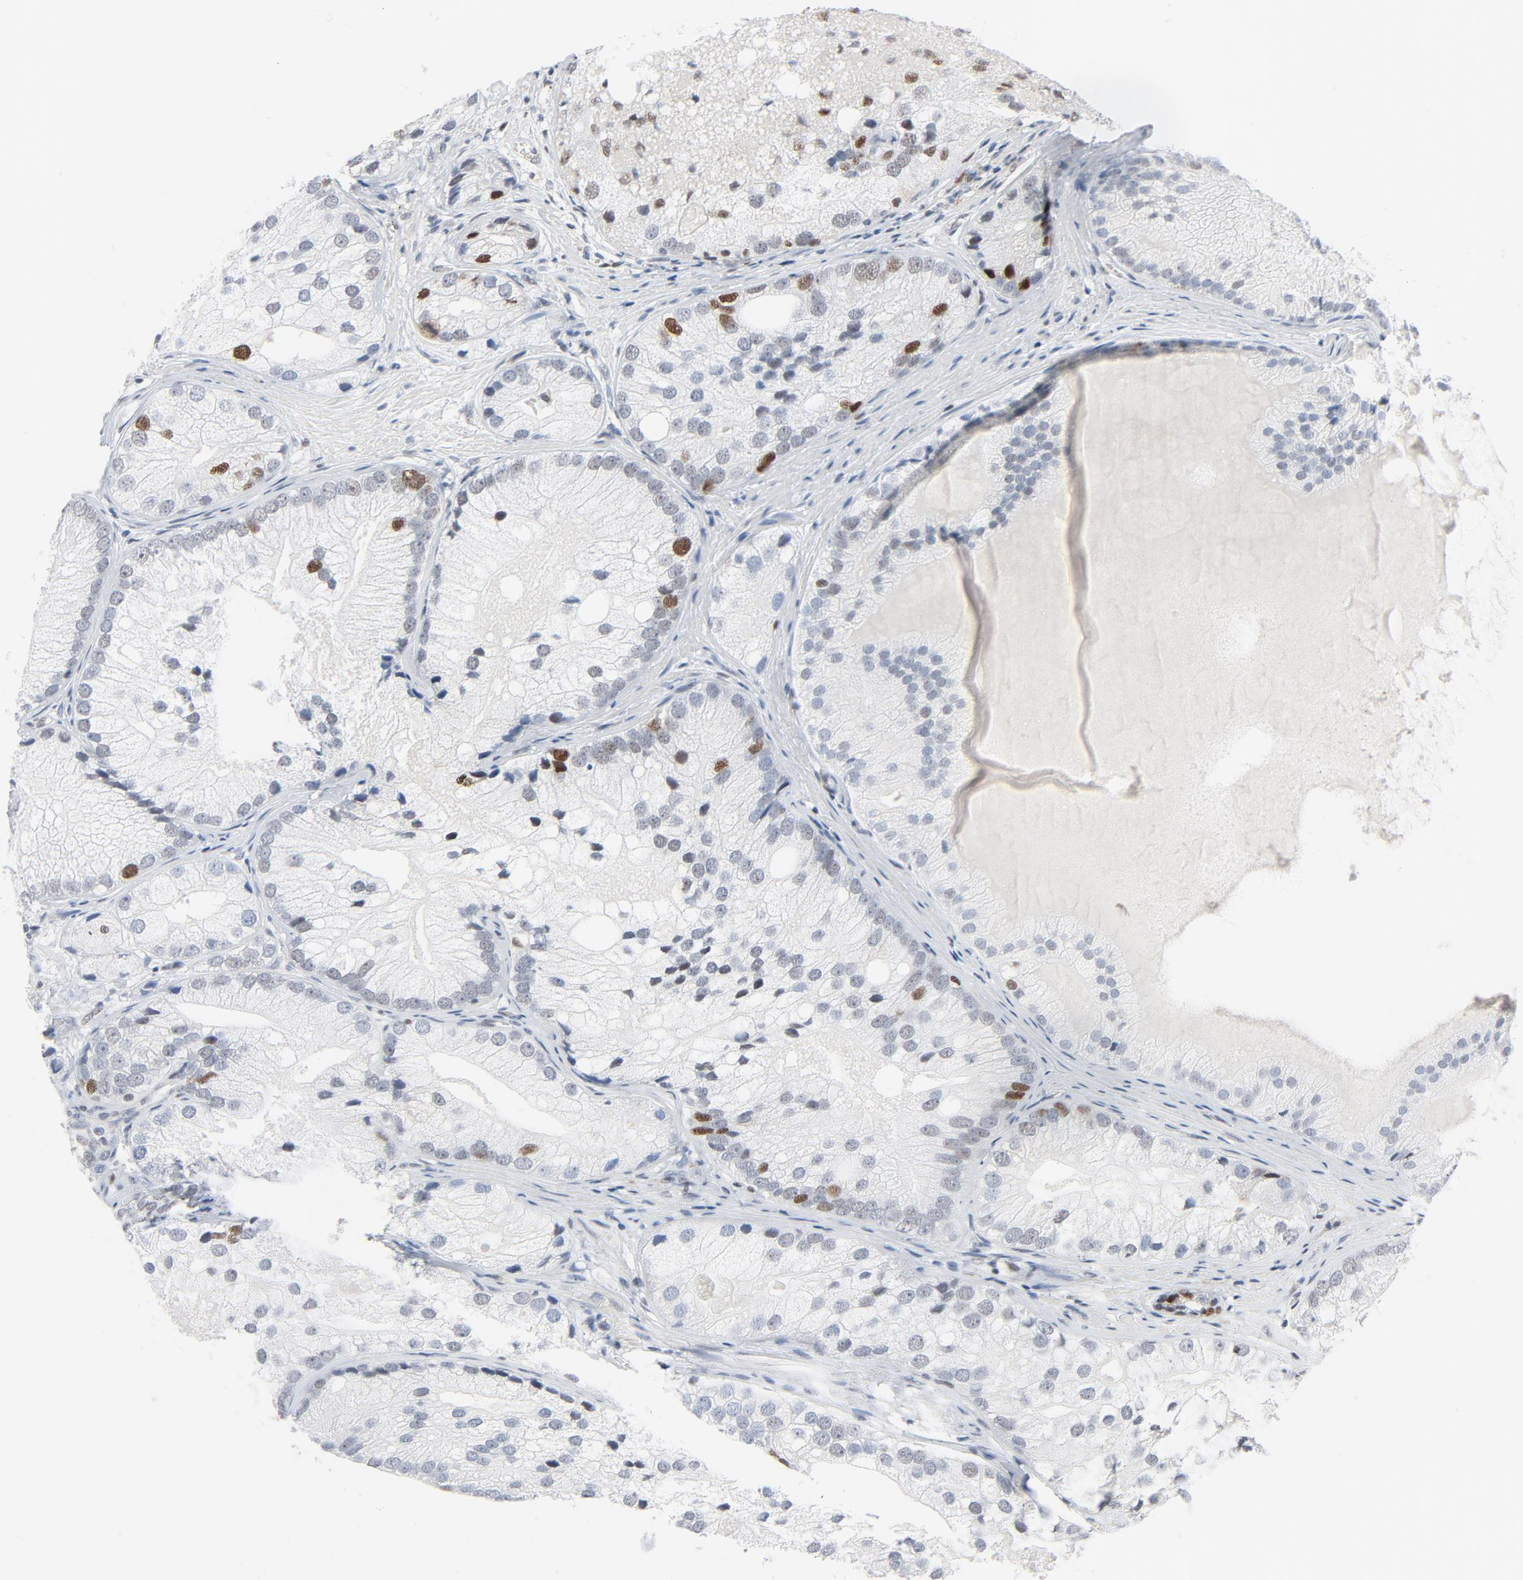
{"staining": {"intensity": "moderate", "quantity": "<25%", "location": "nuclear"}, "tissue": "prostate cancer", "cell_type": "Tumor cells", "image_type": "cancer", "snomed": [{"axis": "morphology", "description": "Adenocarcinoma, Low grade"}, {"axis": "topography", "description": "Prostate"}], "caption": "Prostate cancer was stained to show a protein in brown. There is low levels of moderate nuclear expression in approximately <25% of tumor cells.", "gene": "POLD1", "patient": {"sex": "male", "age": 69}}